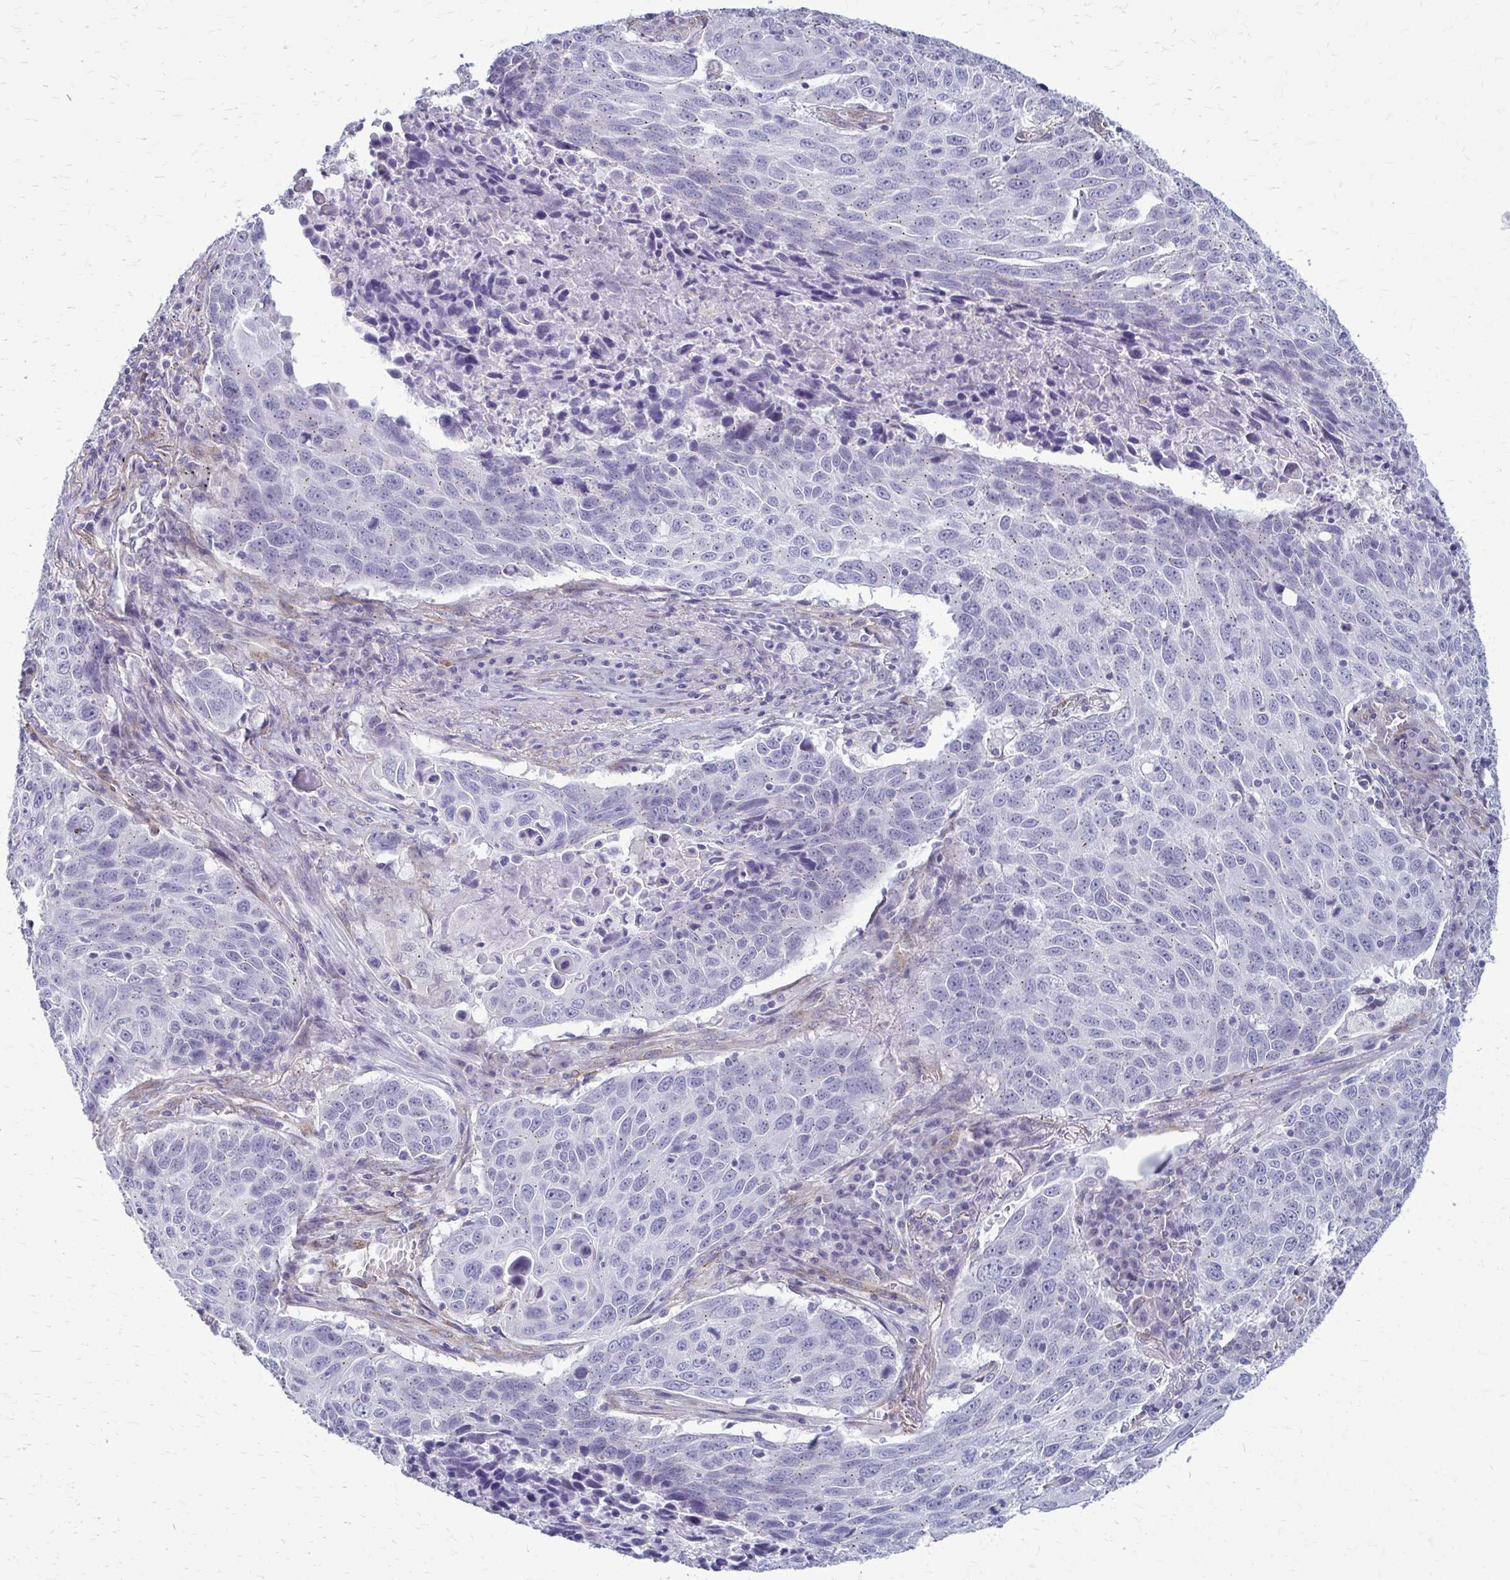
{"staining": {"intensity": "negative", "quantity": "none", "location": "none"}, "tissue": "lung cancer", "cell_type": "Tumor cells", "image_type": "cancer", "snomed": [{"axis": "morphology", "description": "Squamous cell carcinoma, NOS"}, {"axis": "topography", "description": "Lung"}], "caption": "An IHC histopathology image of lung squamous cell carcinoma is shown. There is no staining in tumor cells of lung squamous cell carcinoma.", "gene": "DEPP1", "patient": {"sex": "male", "age": 78}}